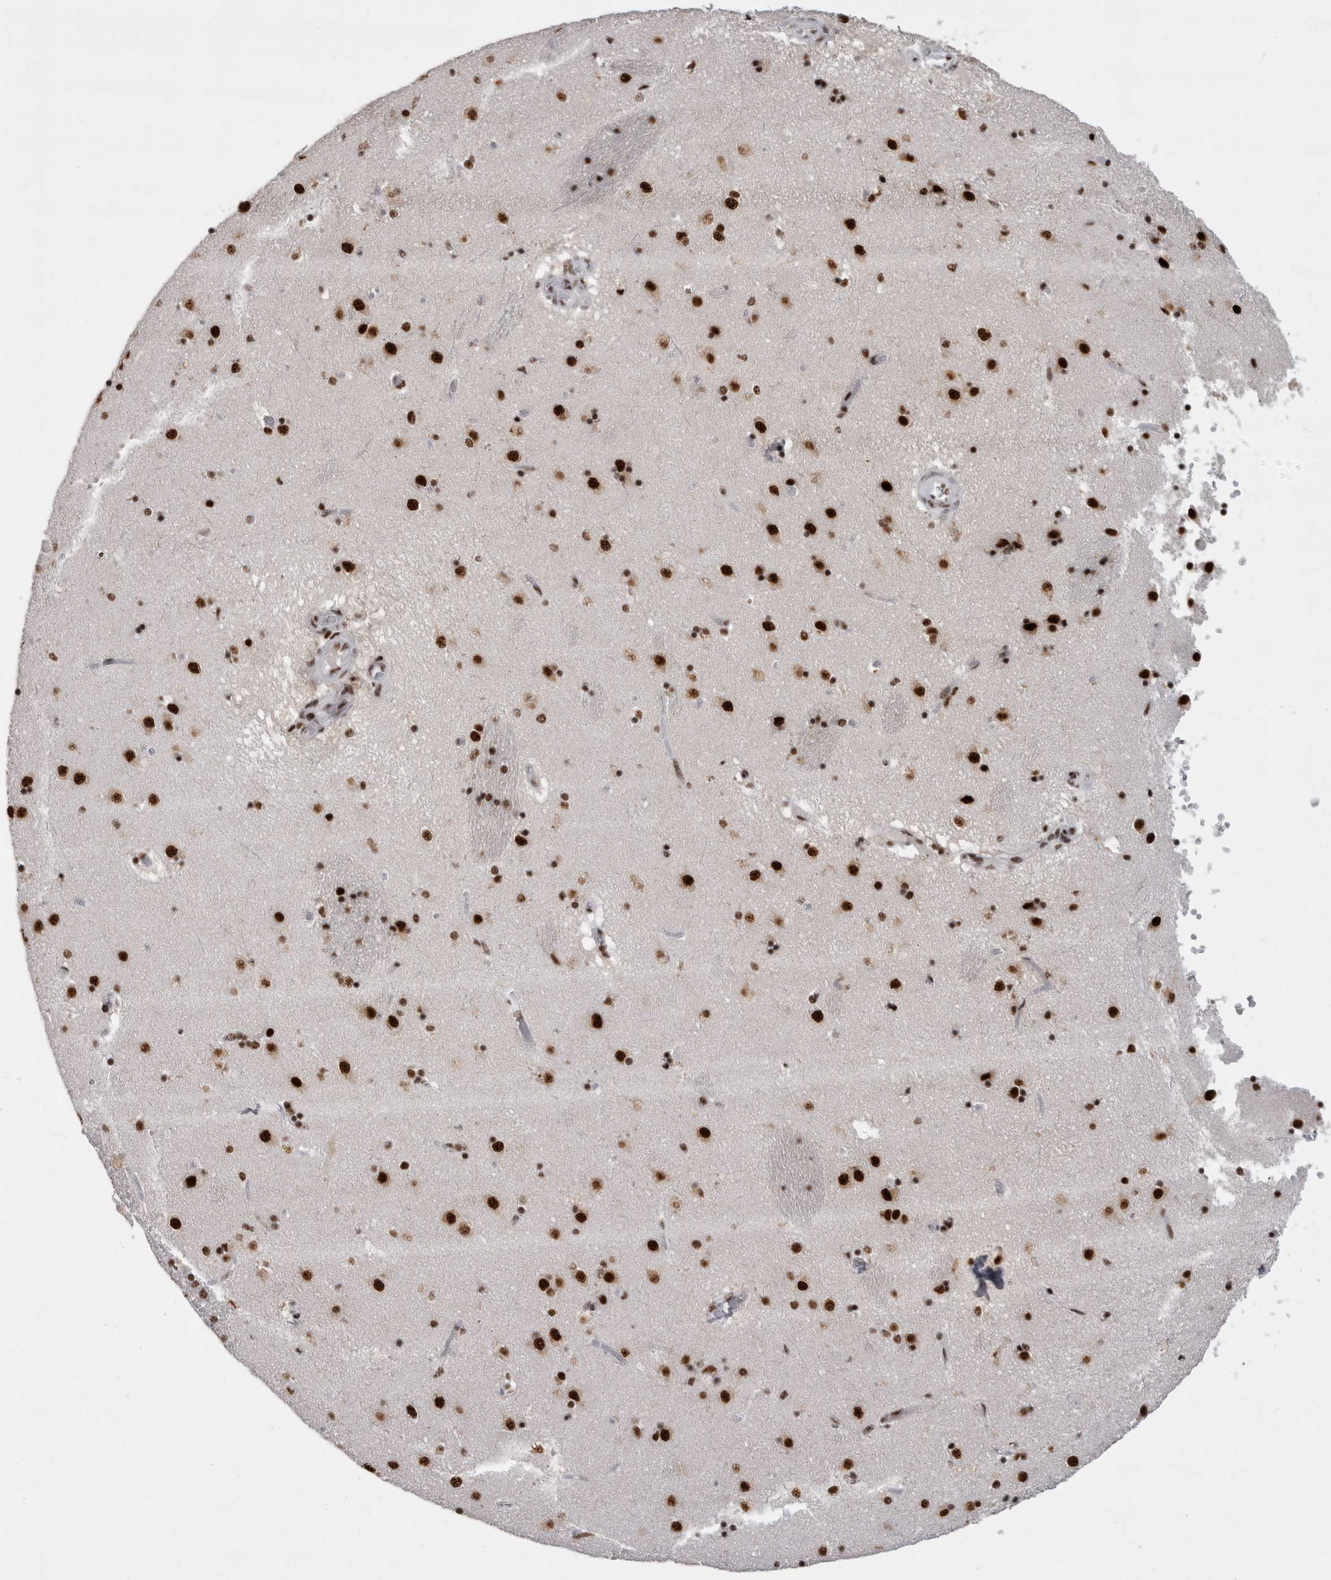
{"staining": {"intensity": "strong", "quantity": ">75%", "location": "nuclear"}, "tissue": "caudate", "cell_type": "Glial cells", "image_type": "normal", "snomed": [{"axis": "morphology", "description": "Normal tissue, NOS"}, {"axis": "topography", "description": "Lateral ventricle wall"}], "caption": "Immunohistochemistry (IHC) (DAB) staining of unremarkable caudate shows strong nuclear protein staining in about >75% of glial cells.", "gene": "SNRNP40", "patient": {"sex": "male", "age": 70}}